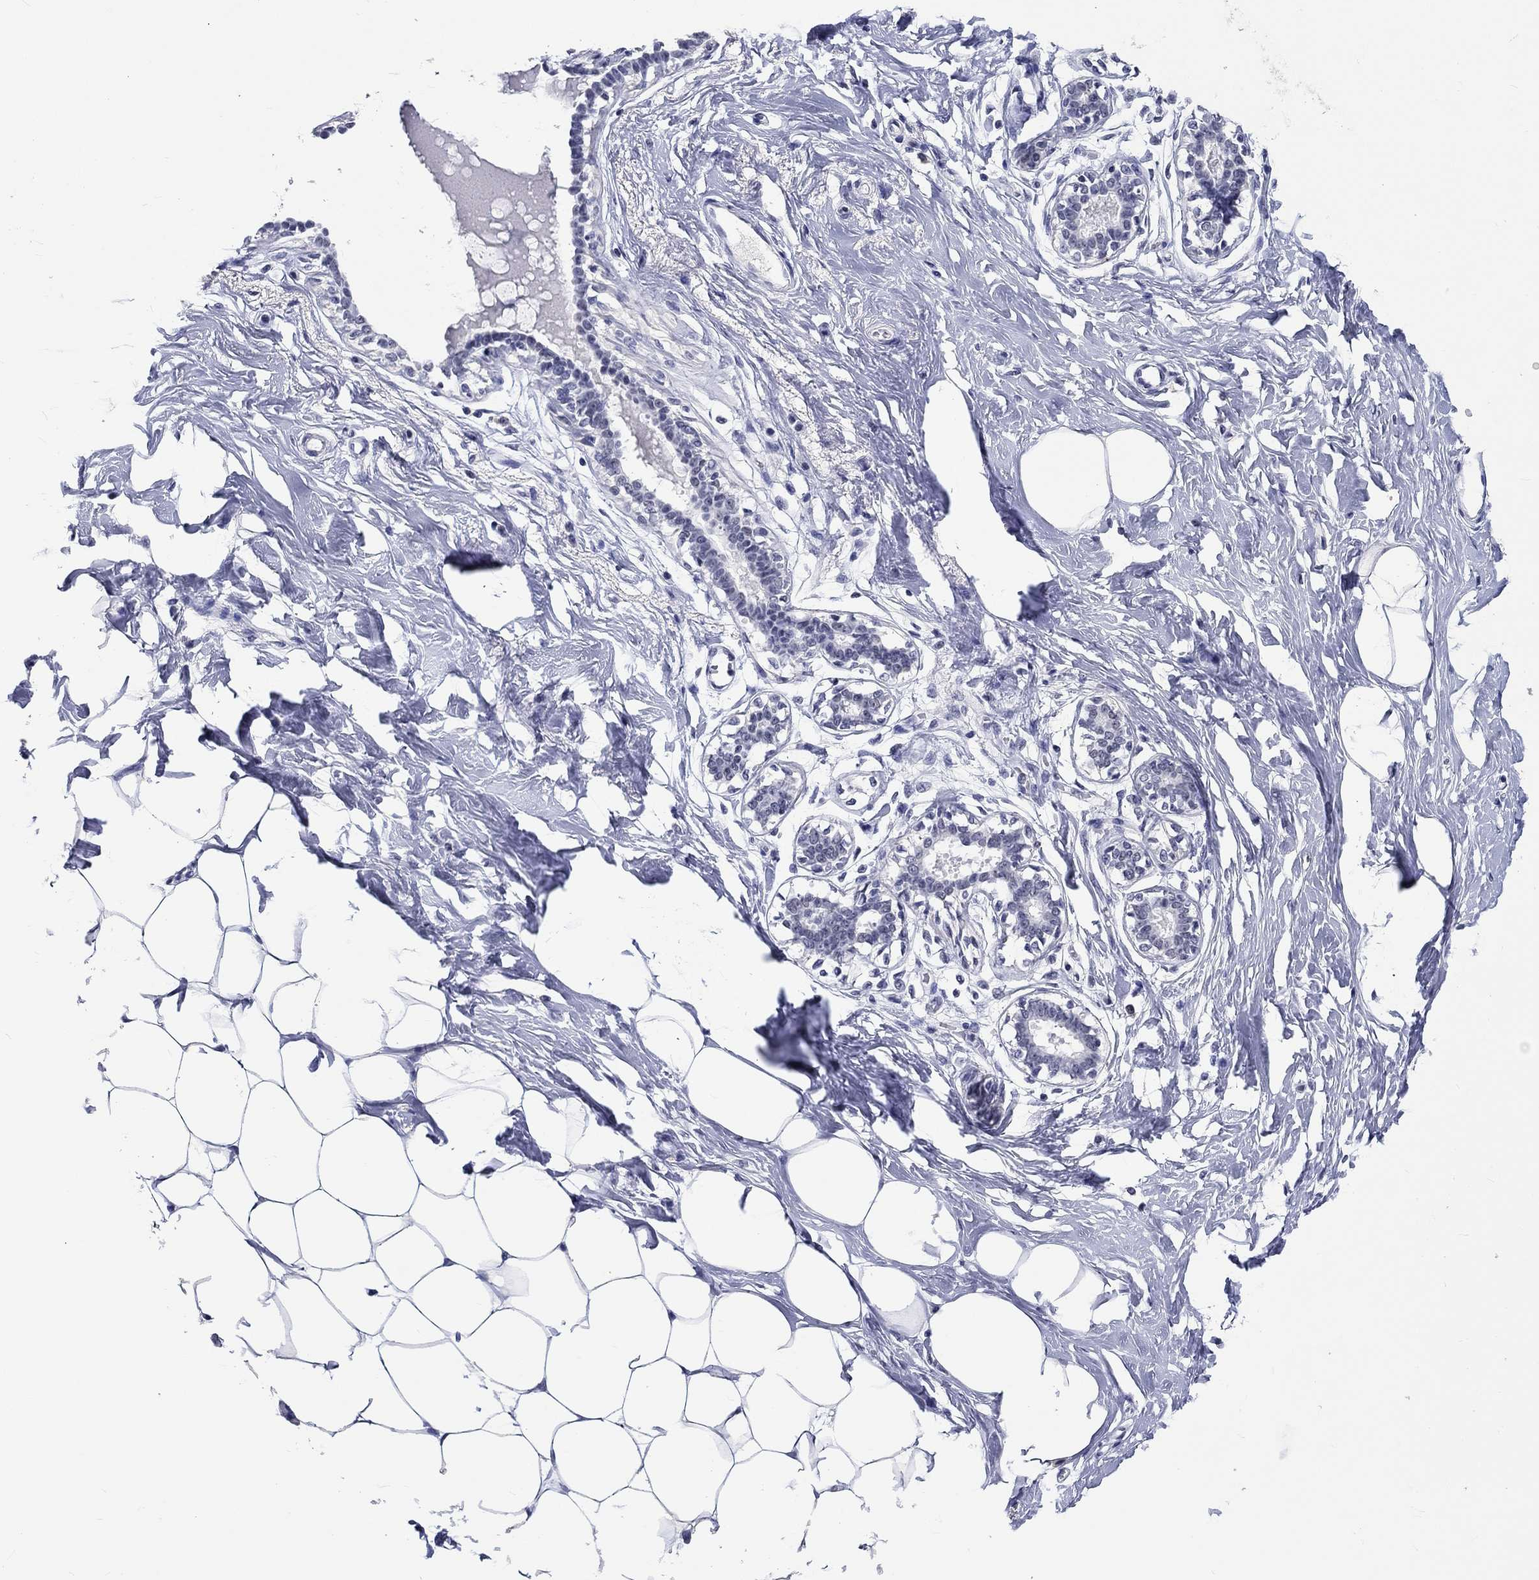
{"staining": {"intensity": "negative", "quantity": "none", "location": "none"}, "tissue": "breast", "cell_type": "Adipocytes", "image_type": "normal", "snomed": [{"axis": "morphology", "description": "Normal tissue, NOS"}, {"axis": "morphology", "description": "Lobular carcinoma, in situ"}, {"axis": "topography", "description": "Breast"}], "caption": "This micrograph is of unremarkable breast stained with immunohistochemistry to label a protein in brown with the nuclei are counter-stained blue. There is no staining in adipocytes.", "gene": "GRIN1", "patient": {"sex": "female", "age": 35}}